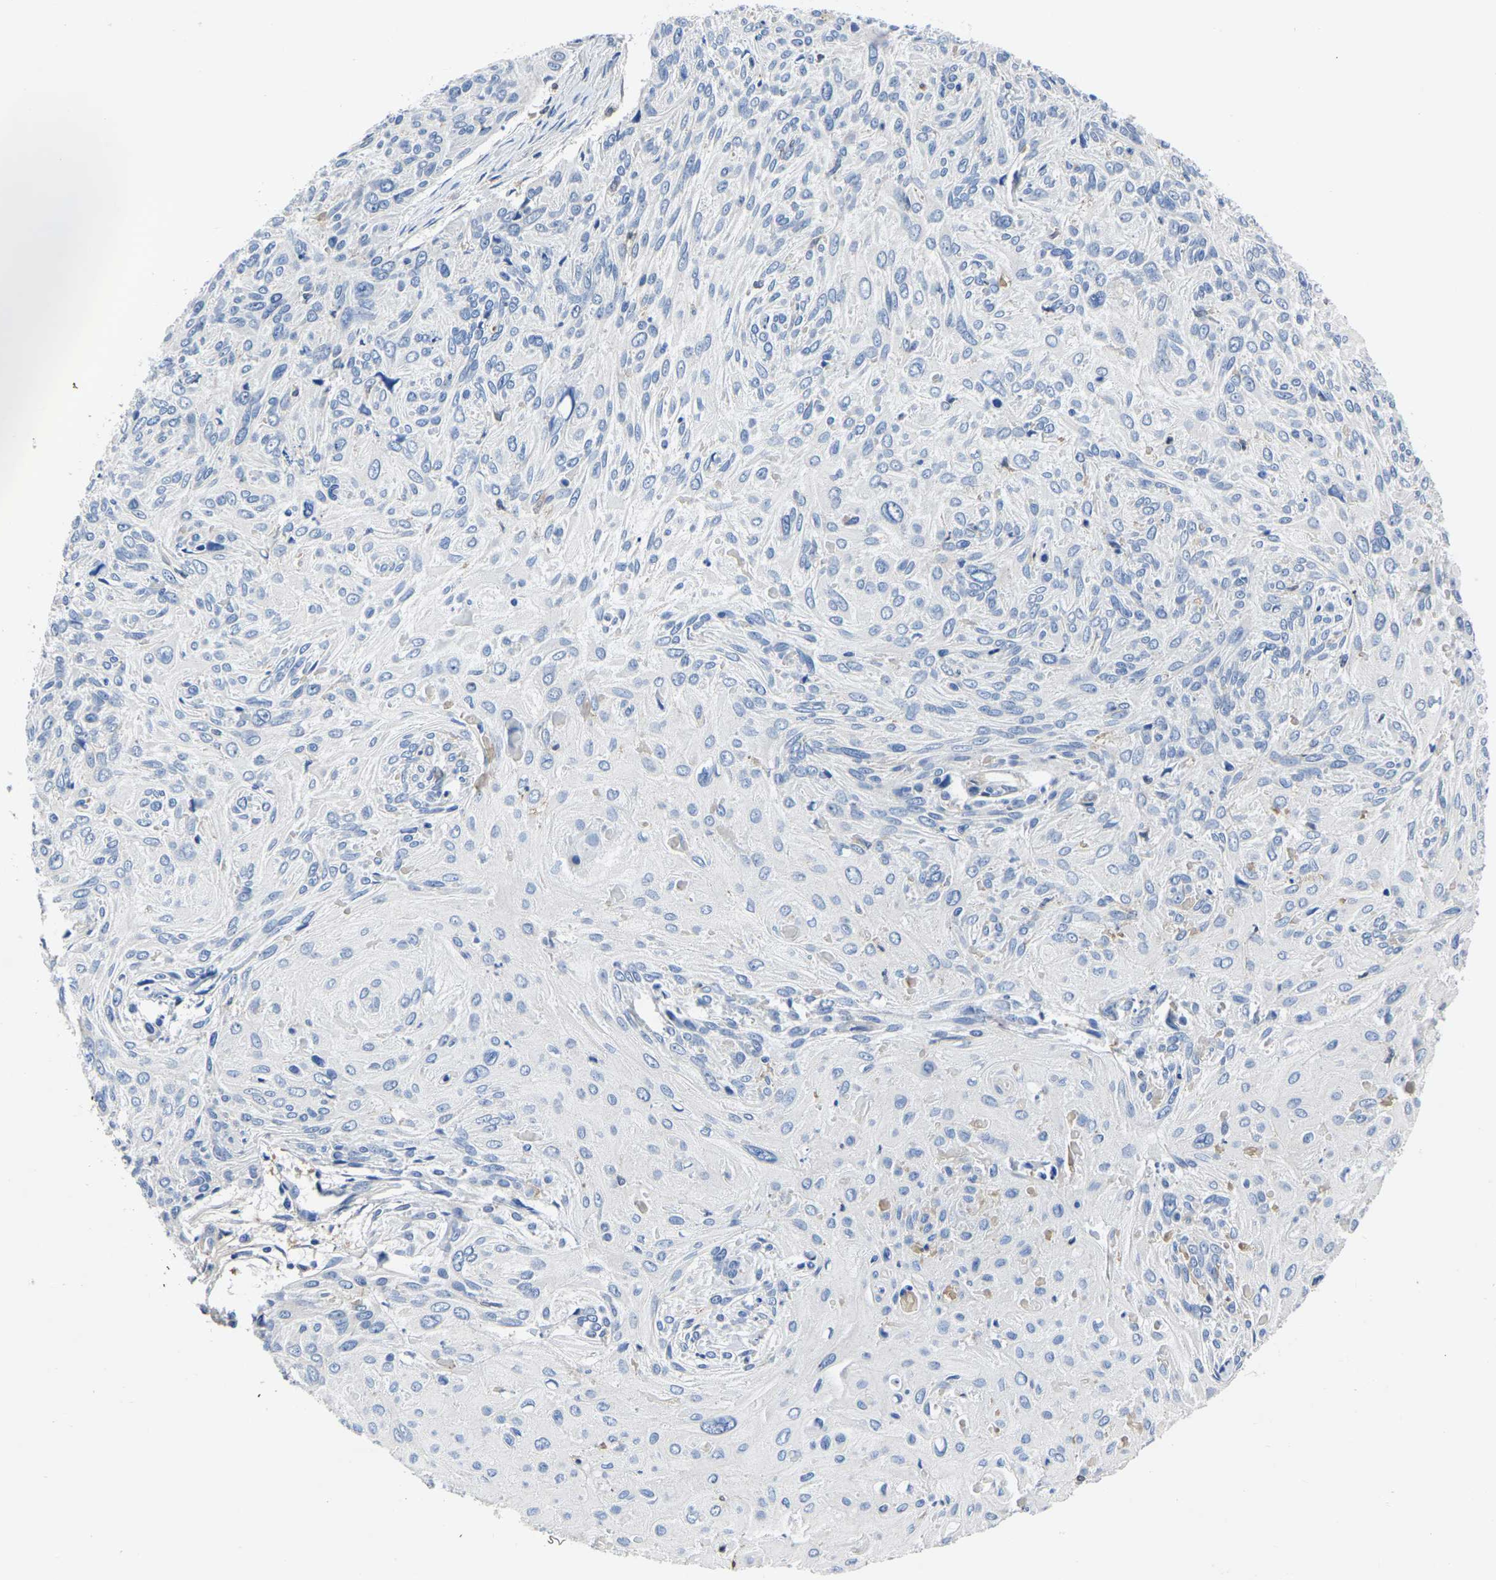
{"staining": {"intensity": "negative", "quantity": "none", "location": "none"}, "tissue": "cervical cancer", "cell_type": "Tumor cells", "image_type": "cancer", "snomed": [{"axis": "morphology", "description": "Squamous cell carcinoma, NOS"}, {"axis": "topography", "description": "Cervix"}], "caption": "A micrograph of human squamous cell carcinoma (cervical) is negative for staining in tumor cells.", "gene": "ATG2B", "patient": {"sex": "female", "age": 51}}